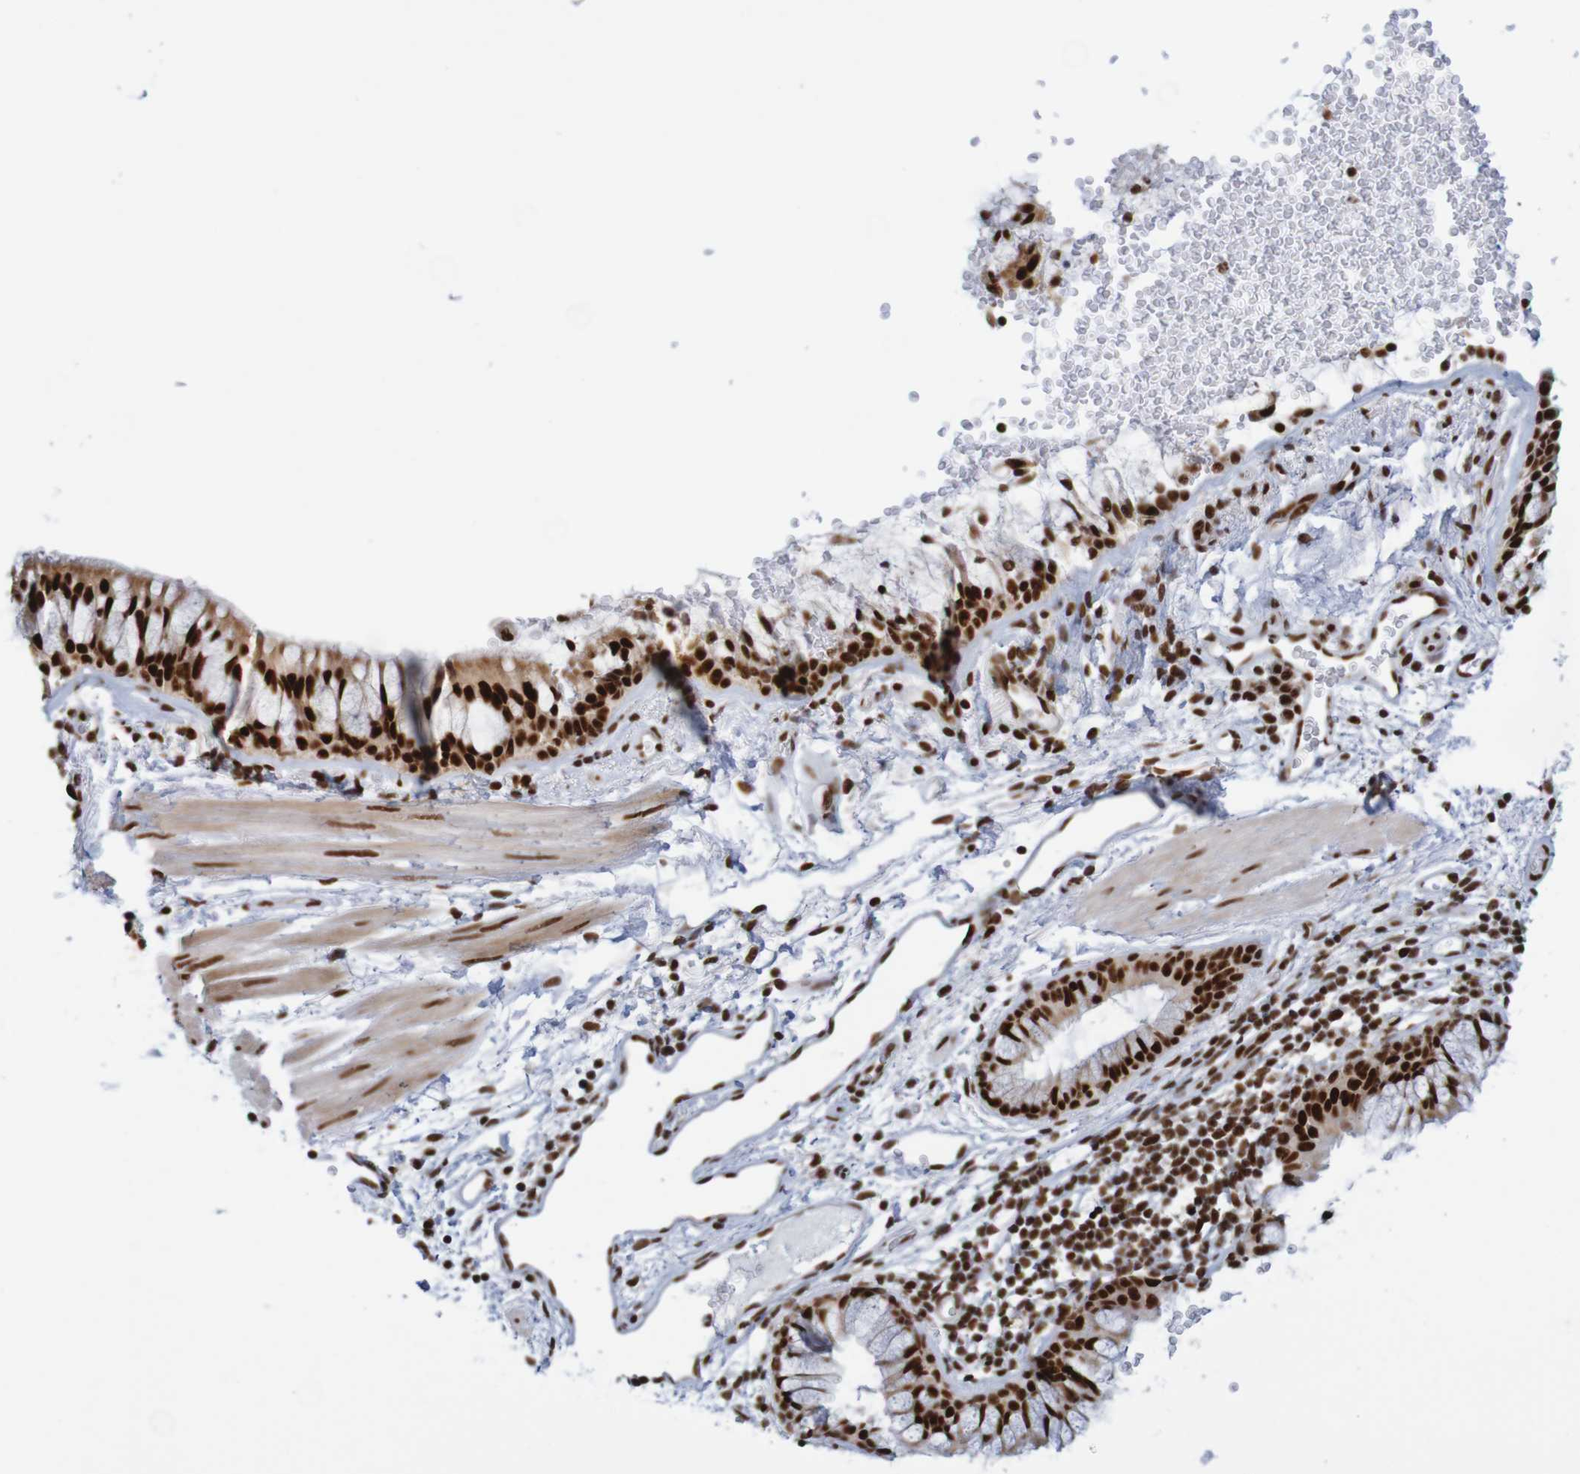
{"staining": {"intensity": "strong", "quantity": ">75%", "location": "nuclear"}, "tissue": "bronchus", "cell_type": "Respiratory epithelial cells", "image_type": "normal", "snomed": [{"axis": "morphology", "description": "Normal tissue, NOS"}, {"axis": "topography", "description": "Cartilage tissue"}, {"axis": "topography", "description": "Bronchus"}], "caption": "This image displays benign bronchus stained with immunohistochemistry (IHC) to label a protein in brown. The nuclear of respiratory epithelial cells show strong positivity for the protein. Nuclei are counter-stained blue.", "gene": "THRAP3", "patient": {"sex": "female", "age": 53}}